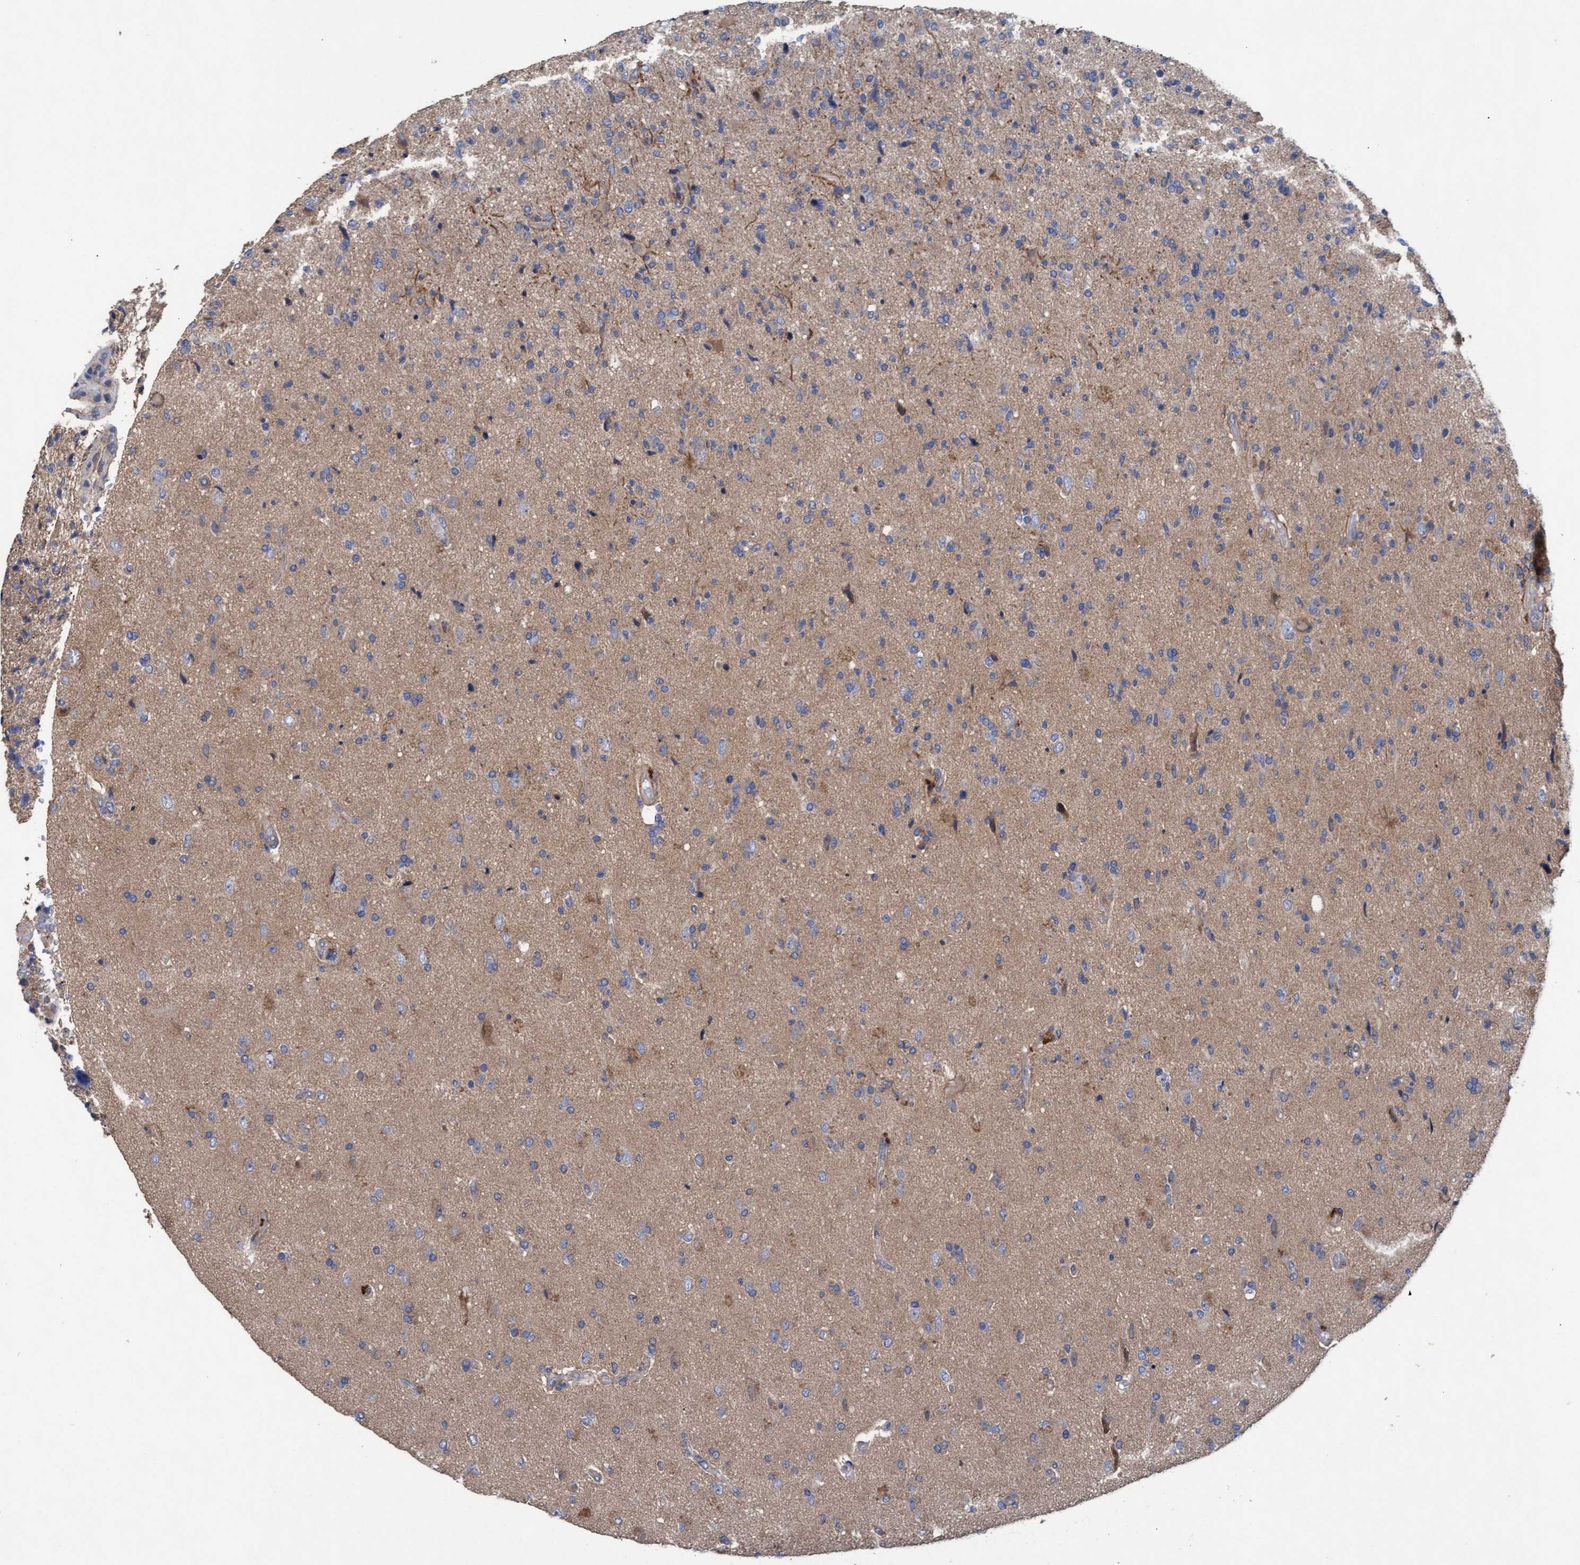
{"staining": {"intensity": "weak", "quantity": "25%-75%", "location": "cytoplasmic/membranous"}, "tissue": "glioma", "cell_type": "Tumor cells", "image_type": "cancer", "snomed": [{"axis": "morphology", "description": "Glioma, malignant, High grade"}, {"axis": "topography", "description": "Brain"}], "caption": "There is low levels of weak cytoplasmic/membranous staining in tumor cells of glioma, as demonstrated by immunohistochemical staining (brown color).", "gene": "MRPL38", "patient": {"sex": "male", "age": 72}}